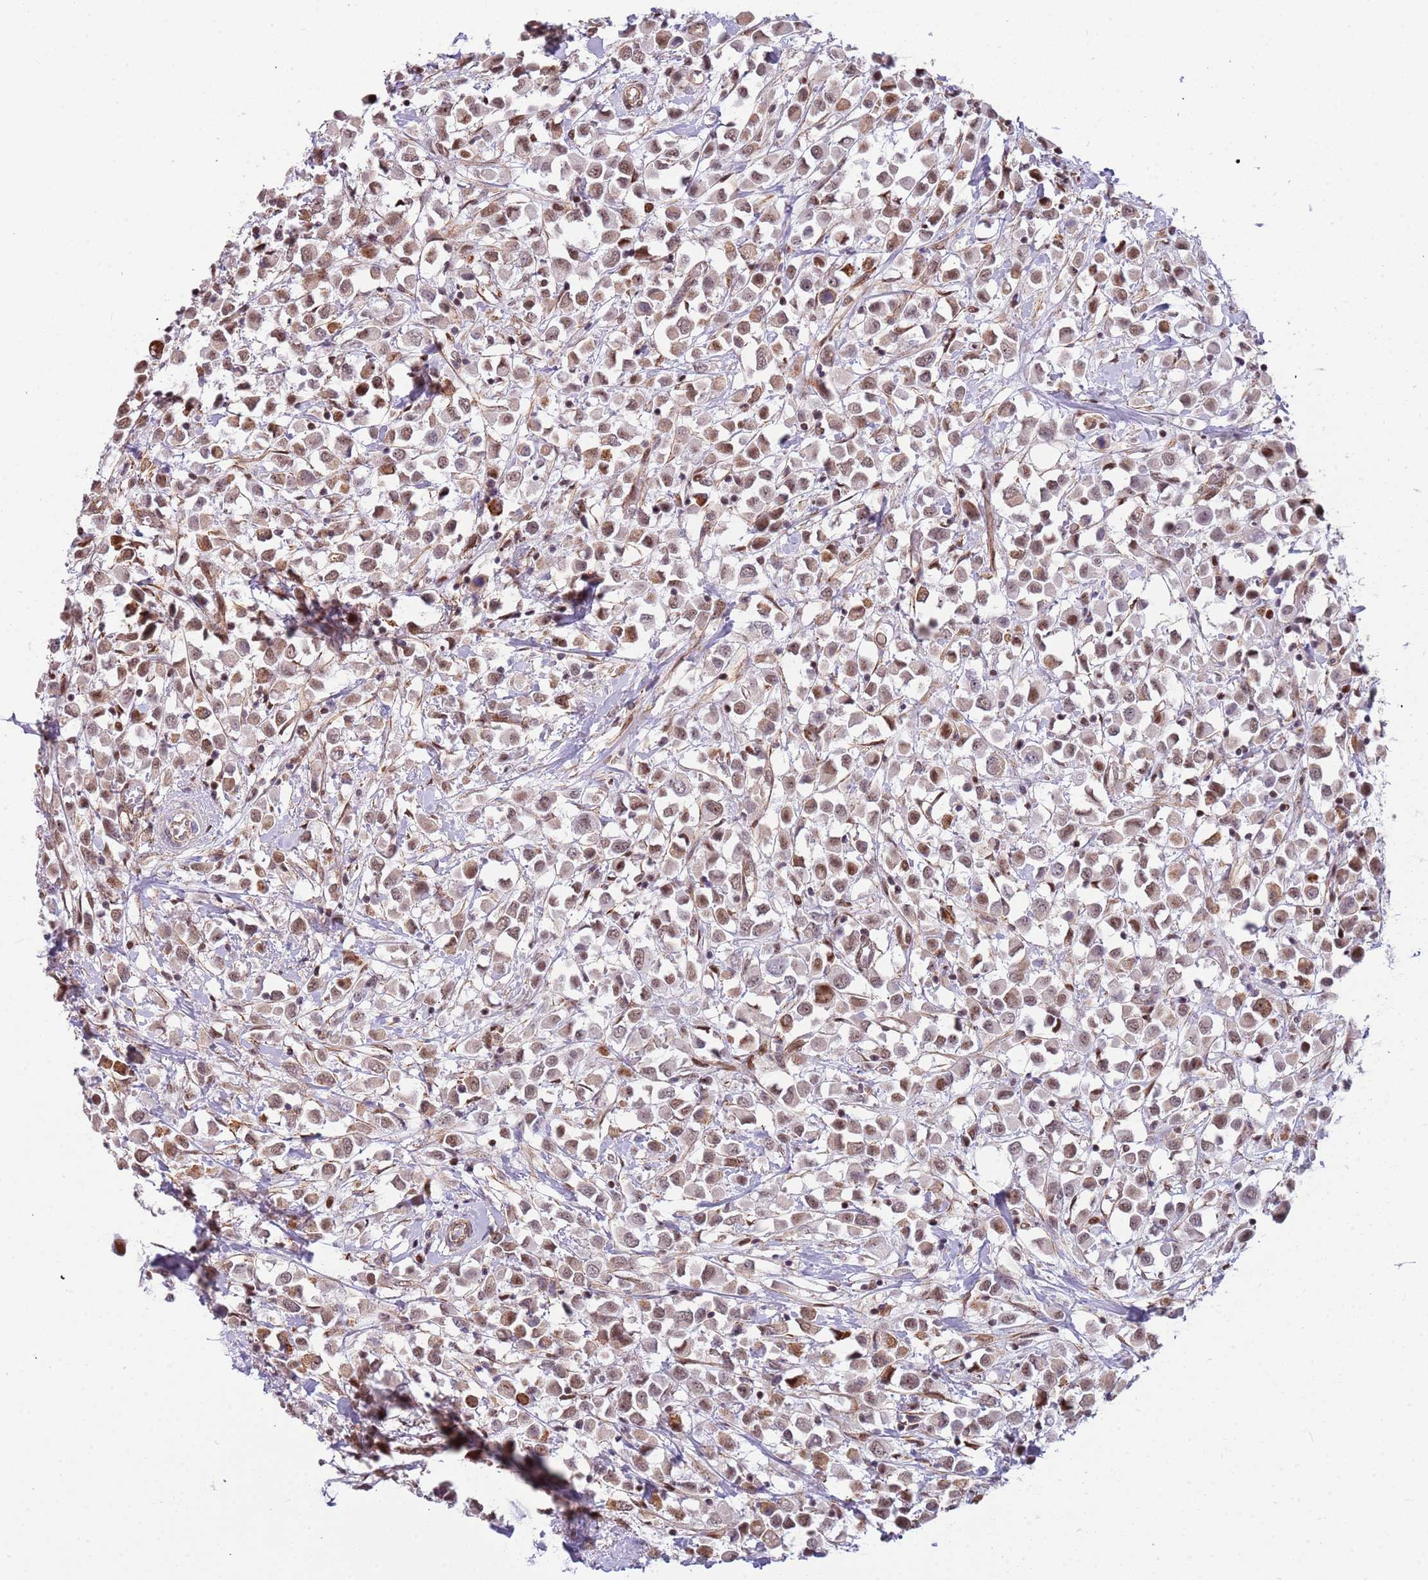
{"staining": {"intensity": "moderate", "quantity": ">75%", "location": "cytoplasmic/membranous,nuclear"}, "tissue": "breast cancer", "cell_type": "Tumor cells", "image_type": "cancer", "snomed": [{"axis": "morphology", "description": "Duct carcinoma"}, {"axis": "topography", "description": "Breast"}], "caption": "Tumor cells demonstrate moderate cytoplasmic/membranous and nuclear expression in approximately >75% of cells in breast cancer (invasive ductal carcinoma).", "gene": "LRMDA", "patient": {"sex": "female", "age": 61}}